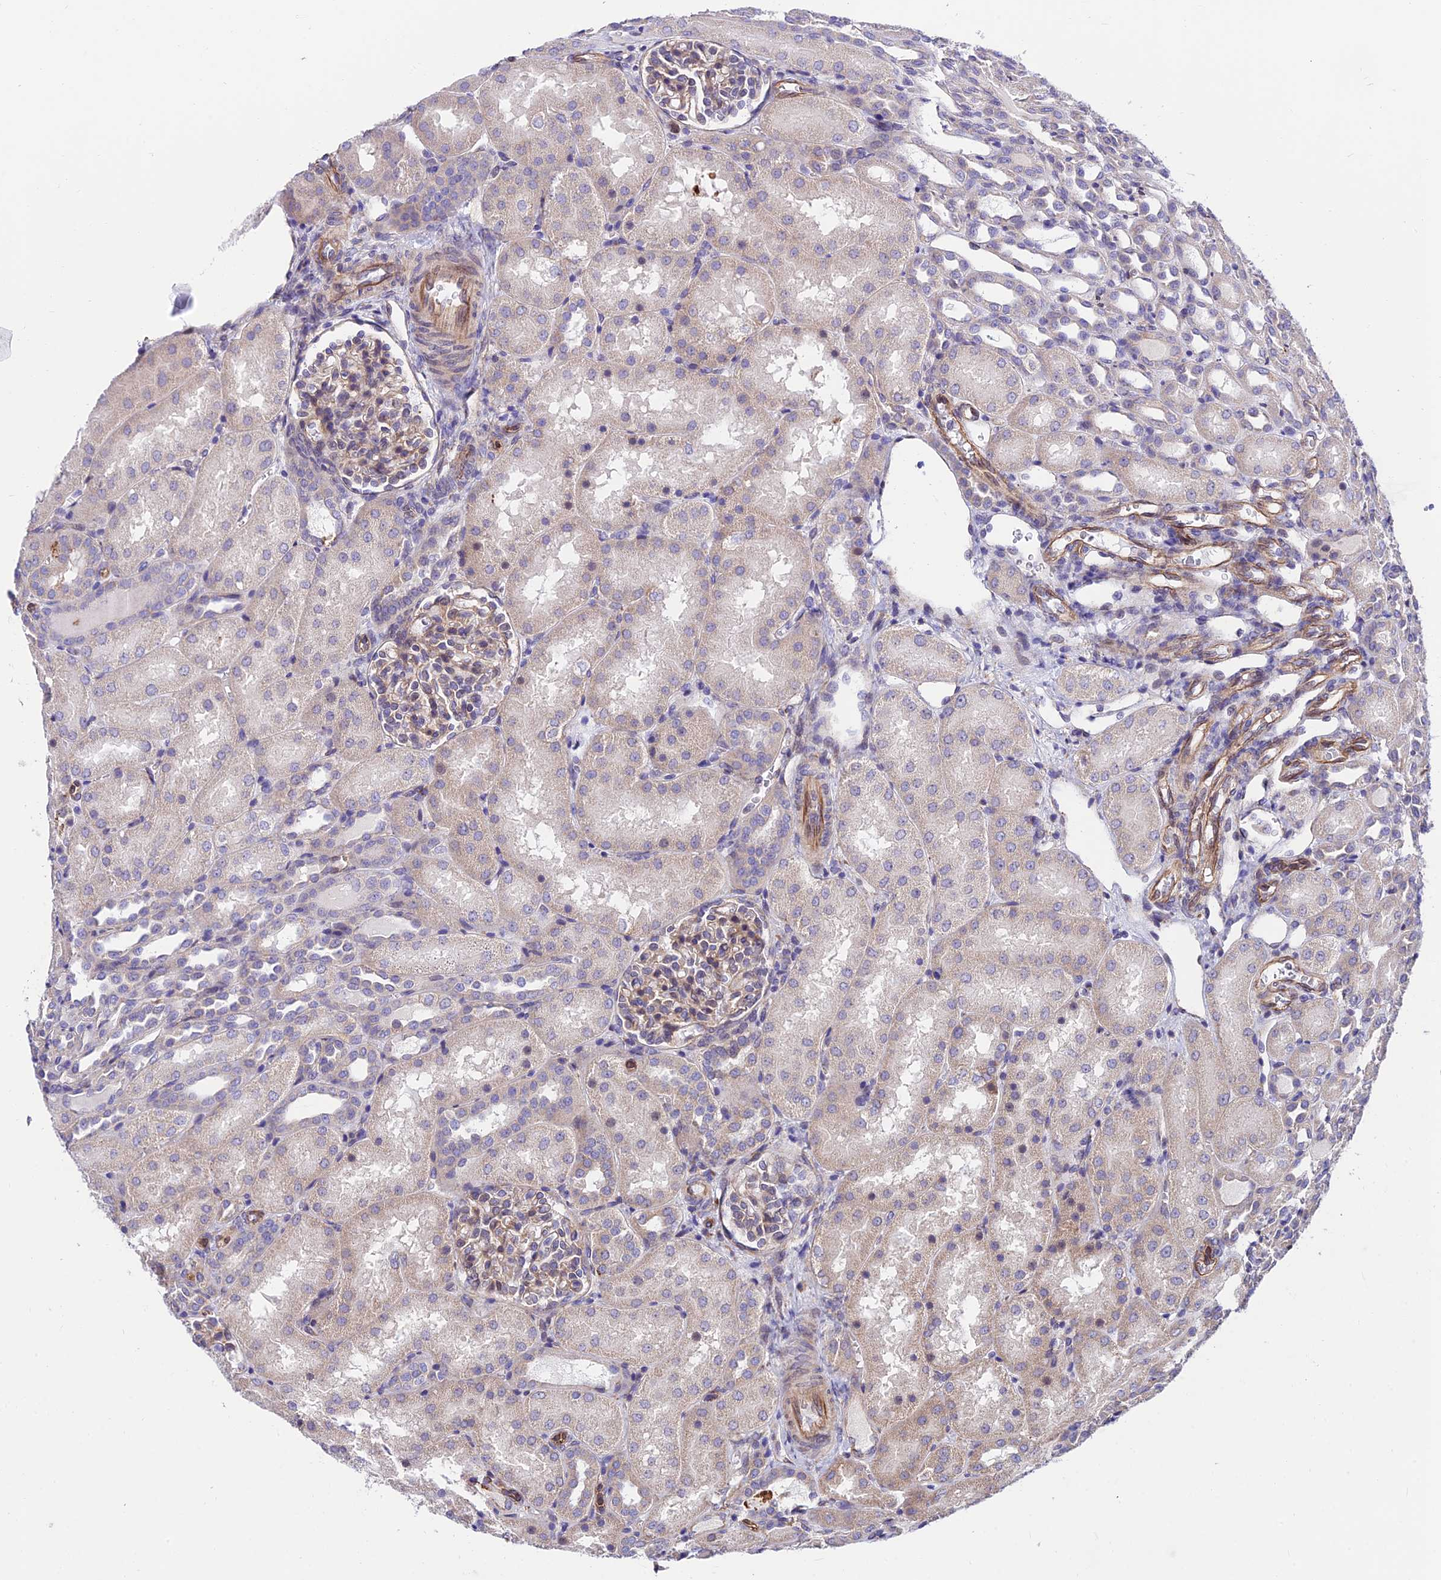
{"staining": {"intensity": "weak", "quantity": "25%-75%", "location": "cytoplasmic/membranous"}, "tissue": "kidney", "cell_type": "Cells in glomeruli", "image_type": "normal", "snomed": [{"axis": "morphology", "description": "Normal tissue, NOS"}, {"axis": "topography", "description": "Kidney"}], "caption": "A brown stain highlights weak cytoplasmic/membranous expression of a protein in cells in glomeruli of normal human kidney. (brown staining indicates protein expression, while blue staining denotes nuclei).", "gene": "EXOC3L4", "patient": {"sex": "male", "age": 1}}